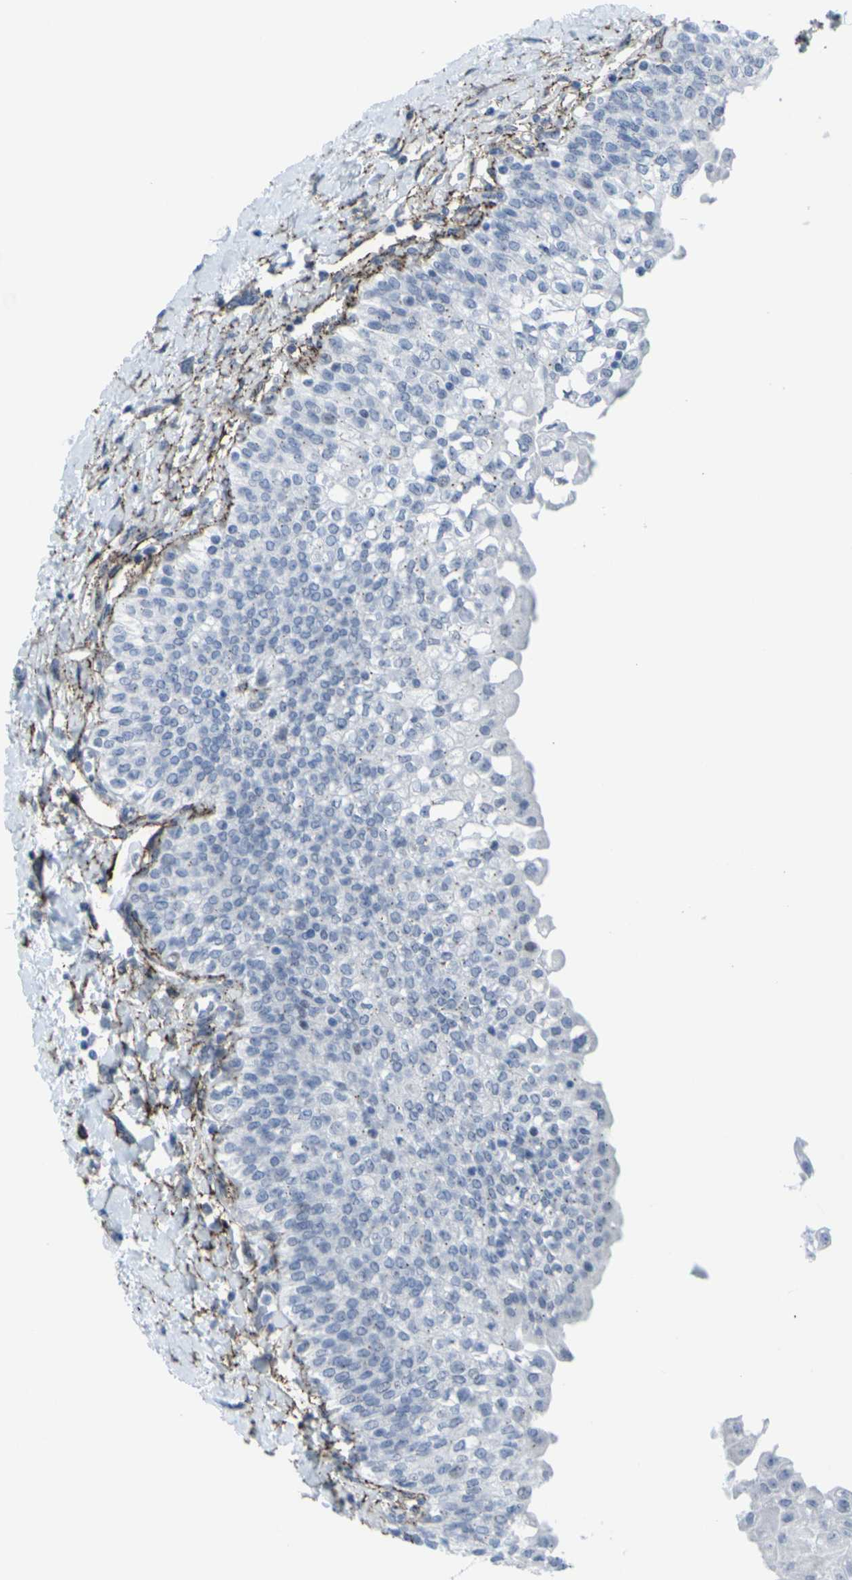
{"staining": {"intensity": "negative", "quantity": "none", "location": "none"}, "tissue": "urinary bladder", "cell_type": "Urothelial cells", "image_type": "normal", "snomed": [{"axis": "morphology", "description": "Normal tissue, NOS"}, {"axis": "topography", "description": "Urinary bladder"}], "caption": "Immunohistochemical staining of normal urinary bladder exhibits no significant expression in urothelial cells.", "gene": "CDH11", "patient": {"sex": "male", "age": 55}}